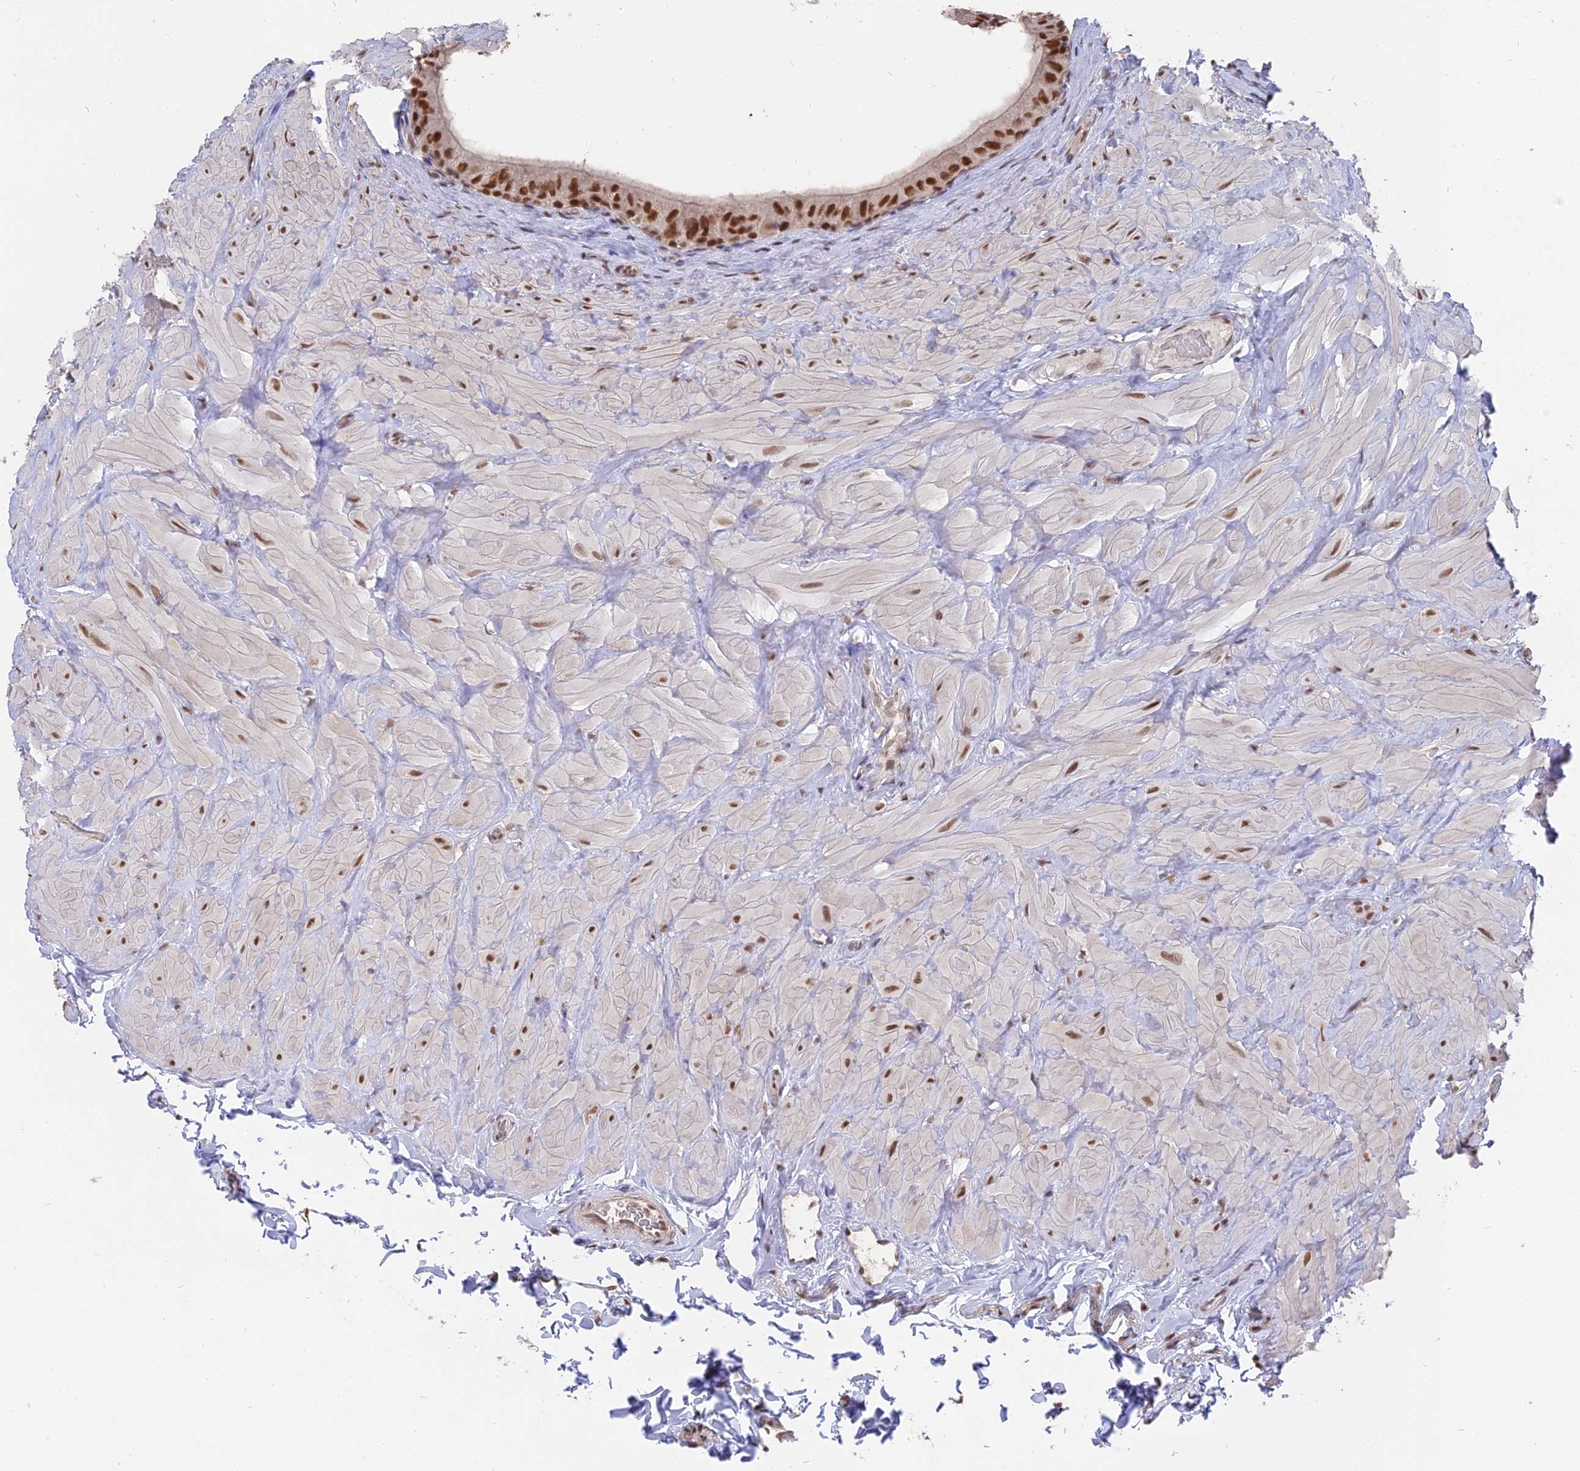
{"staining": {"intensity": "strong", "quantity": ">75%", "location": "nuclear"}, "tissue": "epididymis", "cell_type": "Glandular cells", "image_type": "normal", "snomed": [{"axis": "morphology", "description": "Normal tissue, NOS"}, {"axis": "topography", "description": "Soft tissue"}, {"axis": "topography", "description": "Vascular tissue"}, {"axis": "topography", "description": "Epididymis"}], "caption": "The photomicrograph demonstrates staining of normal epididymis, revealing strong nuclear protein positivity (brown color) within glandular cells.", "gene": "NR1H3", "patient": {"sex": "male", "age": 49}}